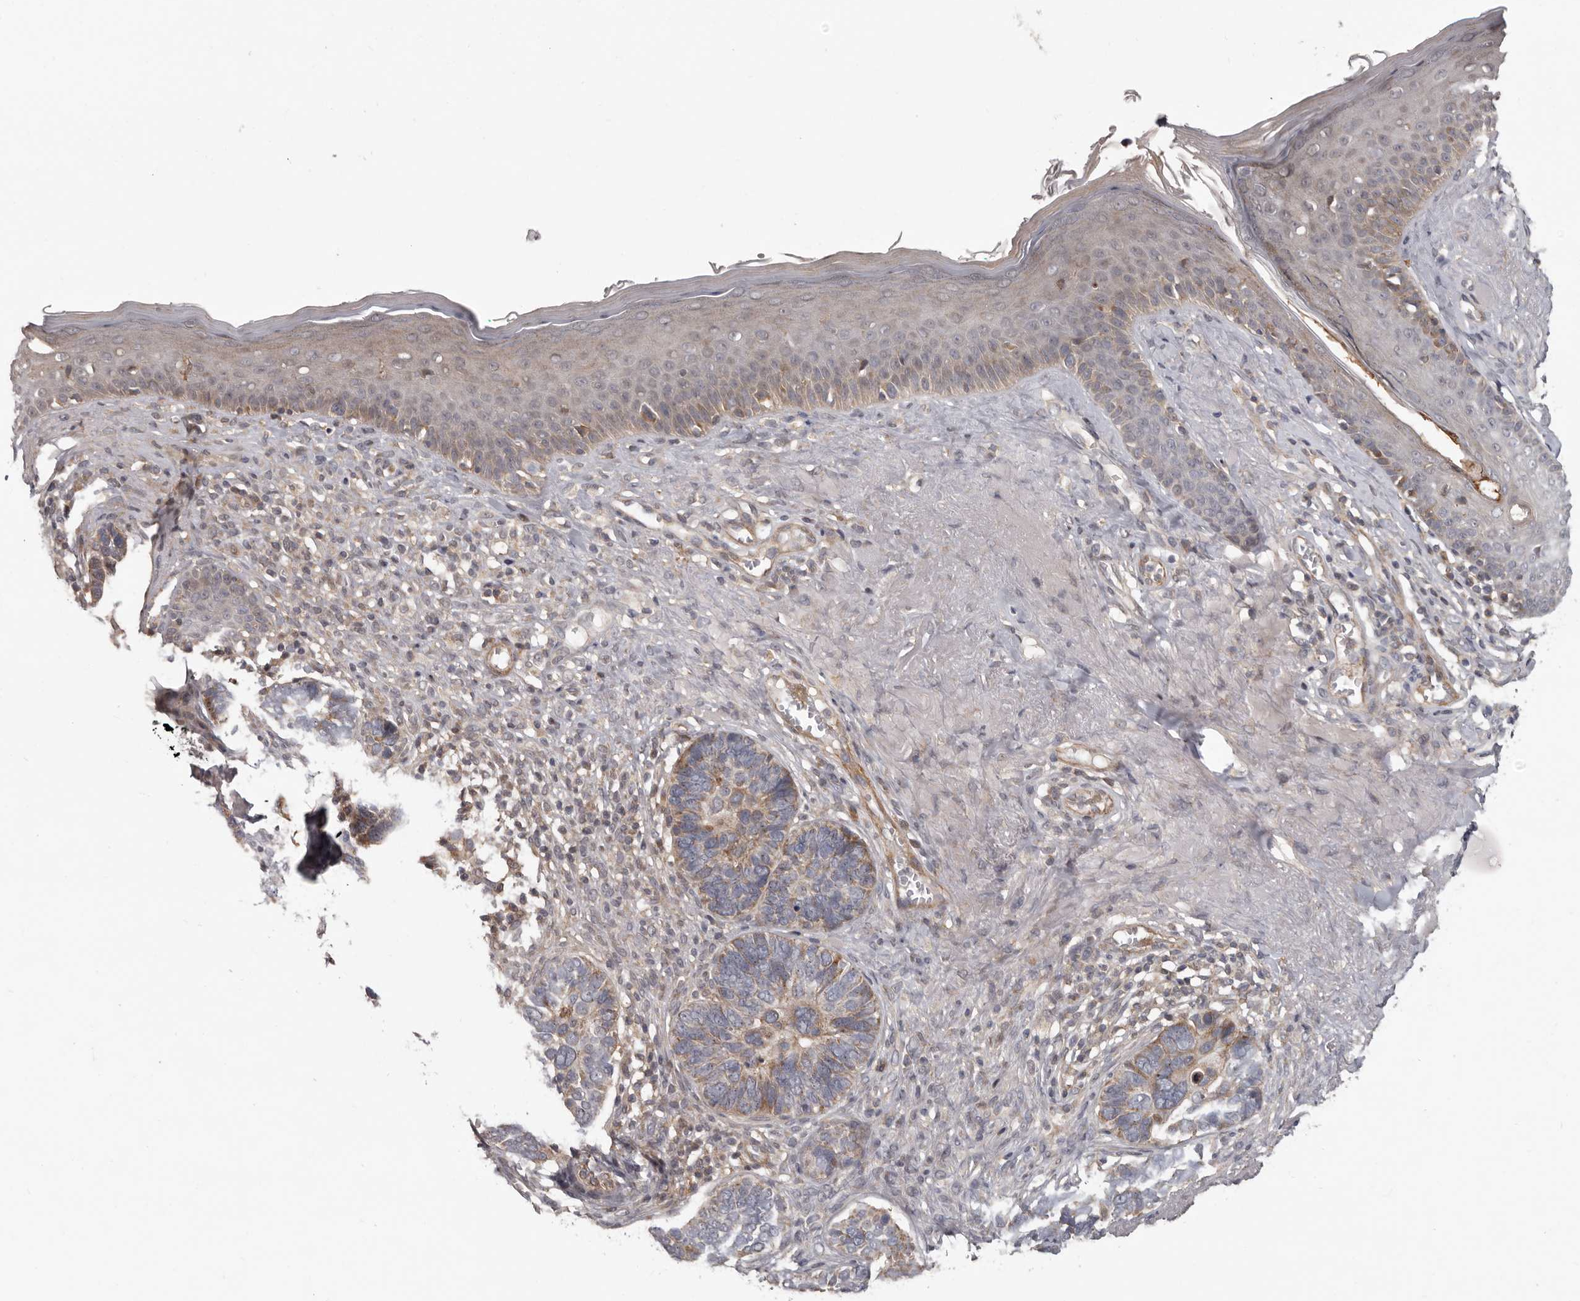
{"staining": {"intensity": "moderate", "quantity": "25%-75%", "location": "cytoplasmic/membranous"}, "tissue": "skin cancer", "cell_type": "Tumor cells", "image_type": "cancer", "snomed": [{"axis": "morphology", "description": "Basal cell carcinoma"}, {"axis": "topography", "description": "Skin"}], "caption": "Basal cell carcinoma (skin) stained with a brown dye exhibits moderate cytoplasmic/membranous positive staining in approximately 25%-75% of tumor cells.", "gene": "FGFR4", "patient": {"sex": "male", "age": 62}}